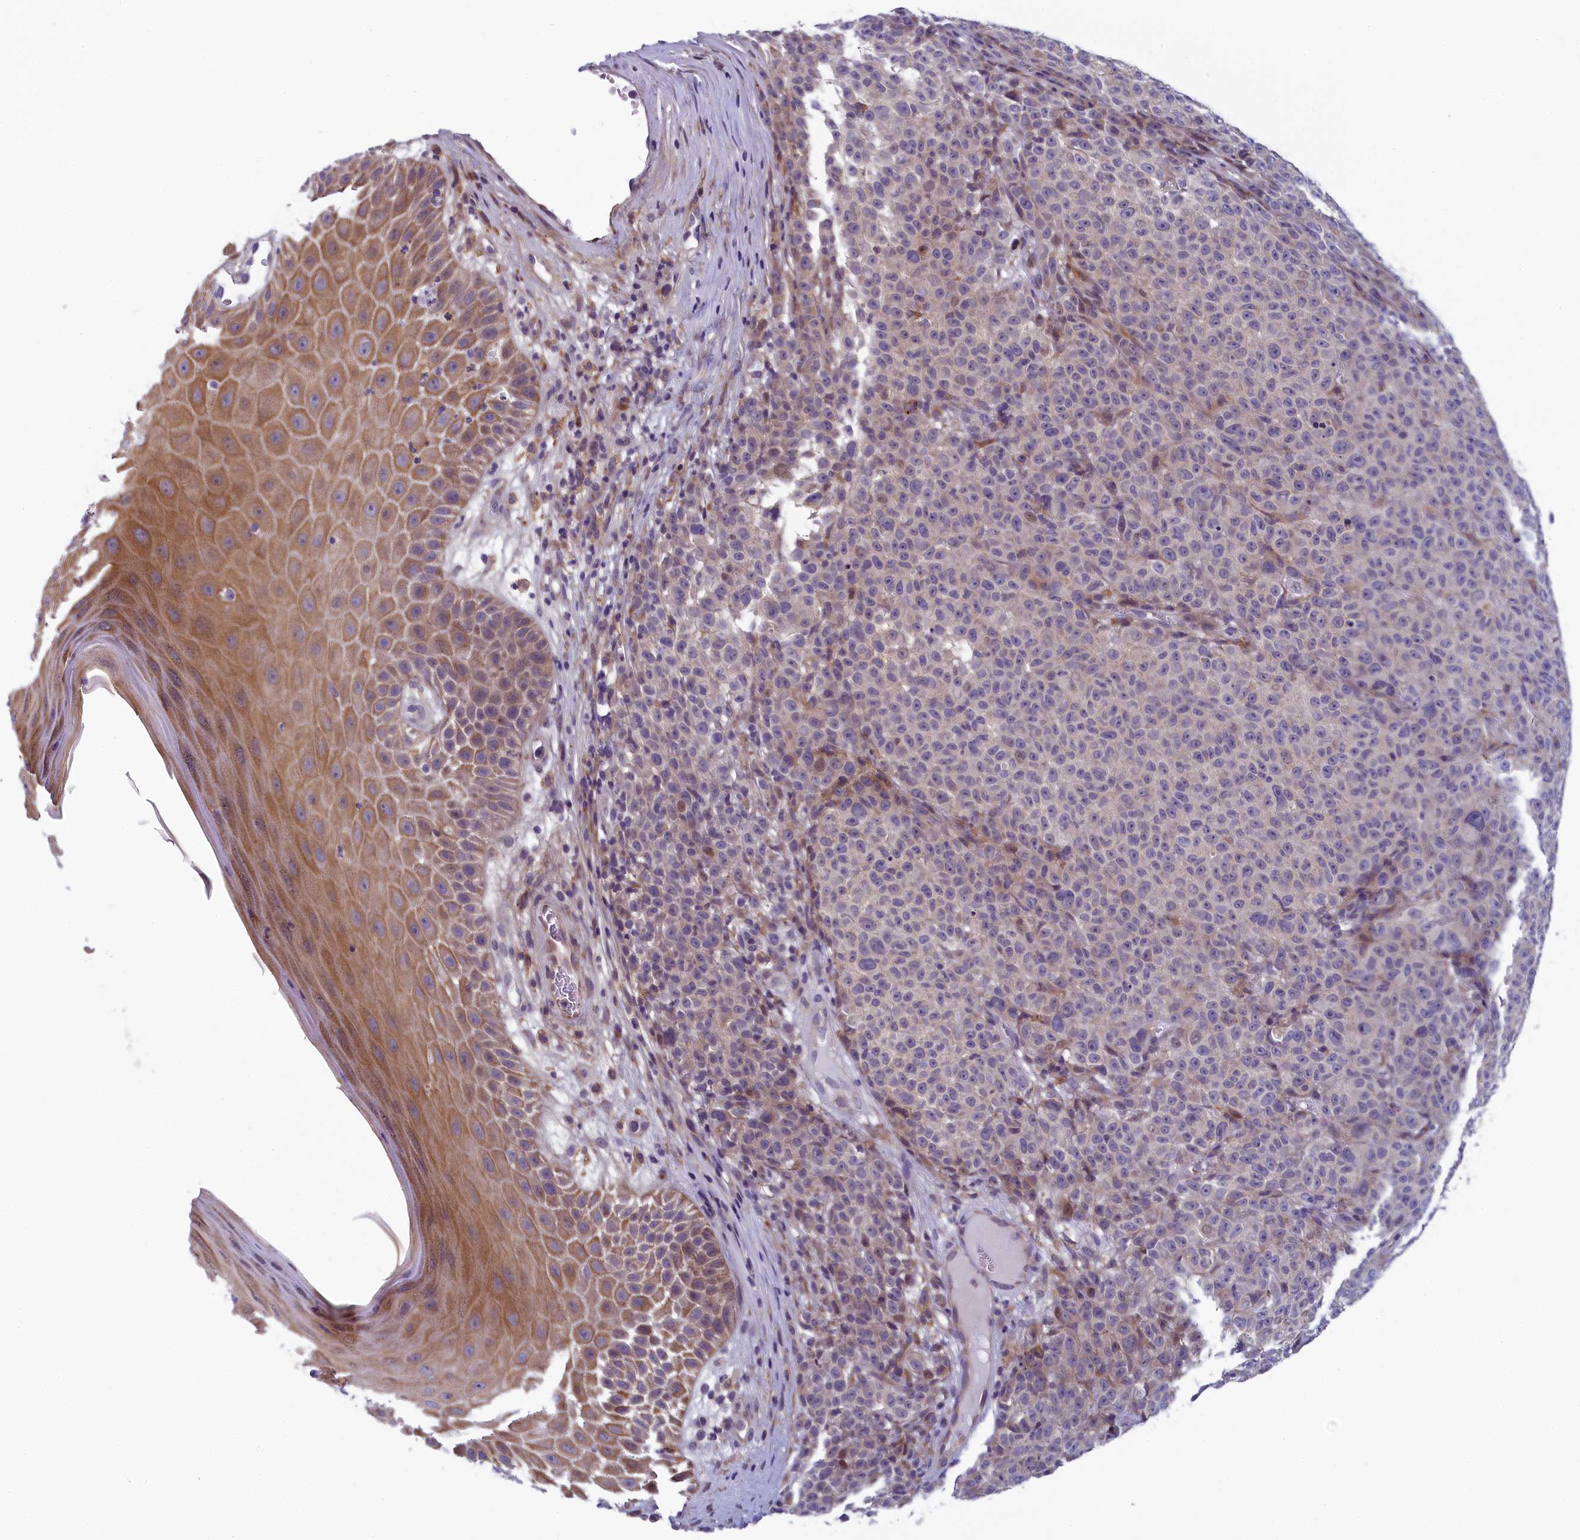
{"staining": {"intensity": "negative", "quantity": "none", "location": "none"}, "tissue": "melanoma", "cell_type": "Tumor cells", "image_type": "cancer", "snomed": [{"axis": "morphology", "description": "Malignant melanoma, NOS"}, {"axis": "topography", "description": "Skin"}], "caption": "High magnification brightfield microscopy of melanoma stained with DAB (brown) and counterstained with hematoxylin (blue): tumor cells show no significant positivity.", "gene": "ANKRD39", "patient": {"sex": "female", "age": 82}}